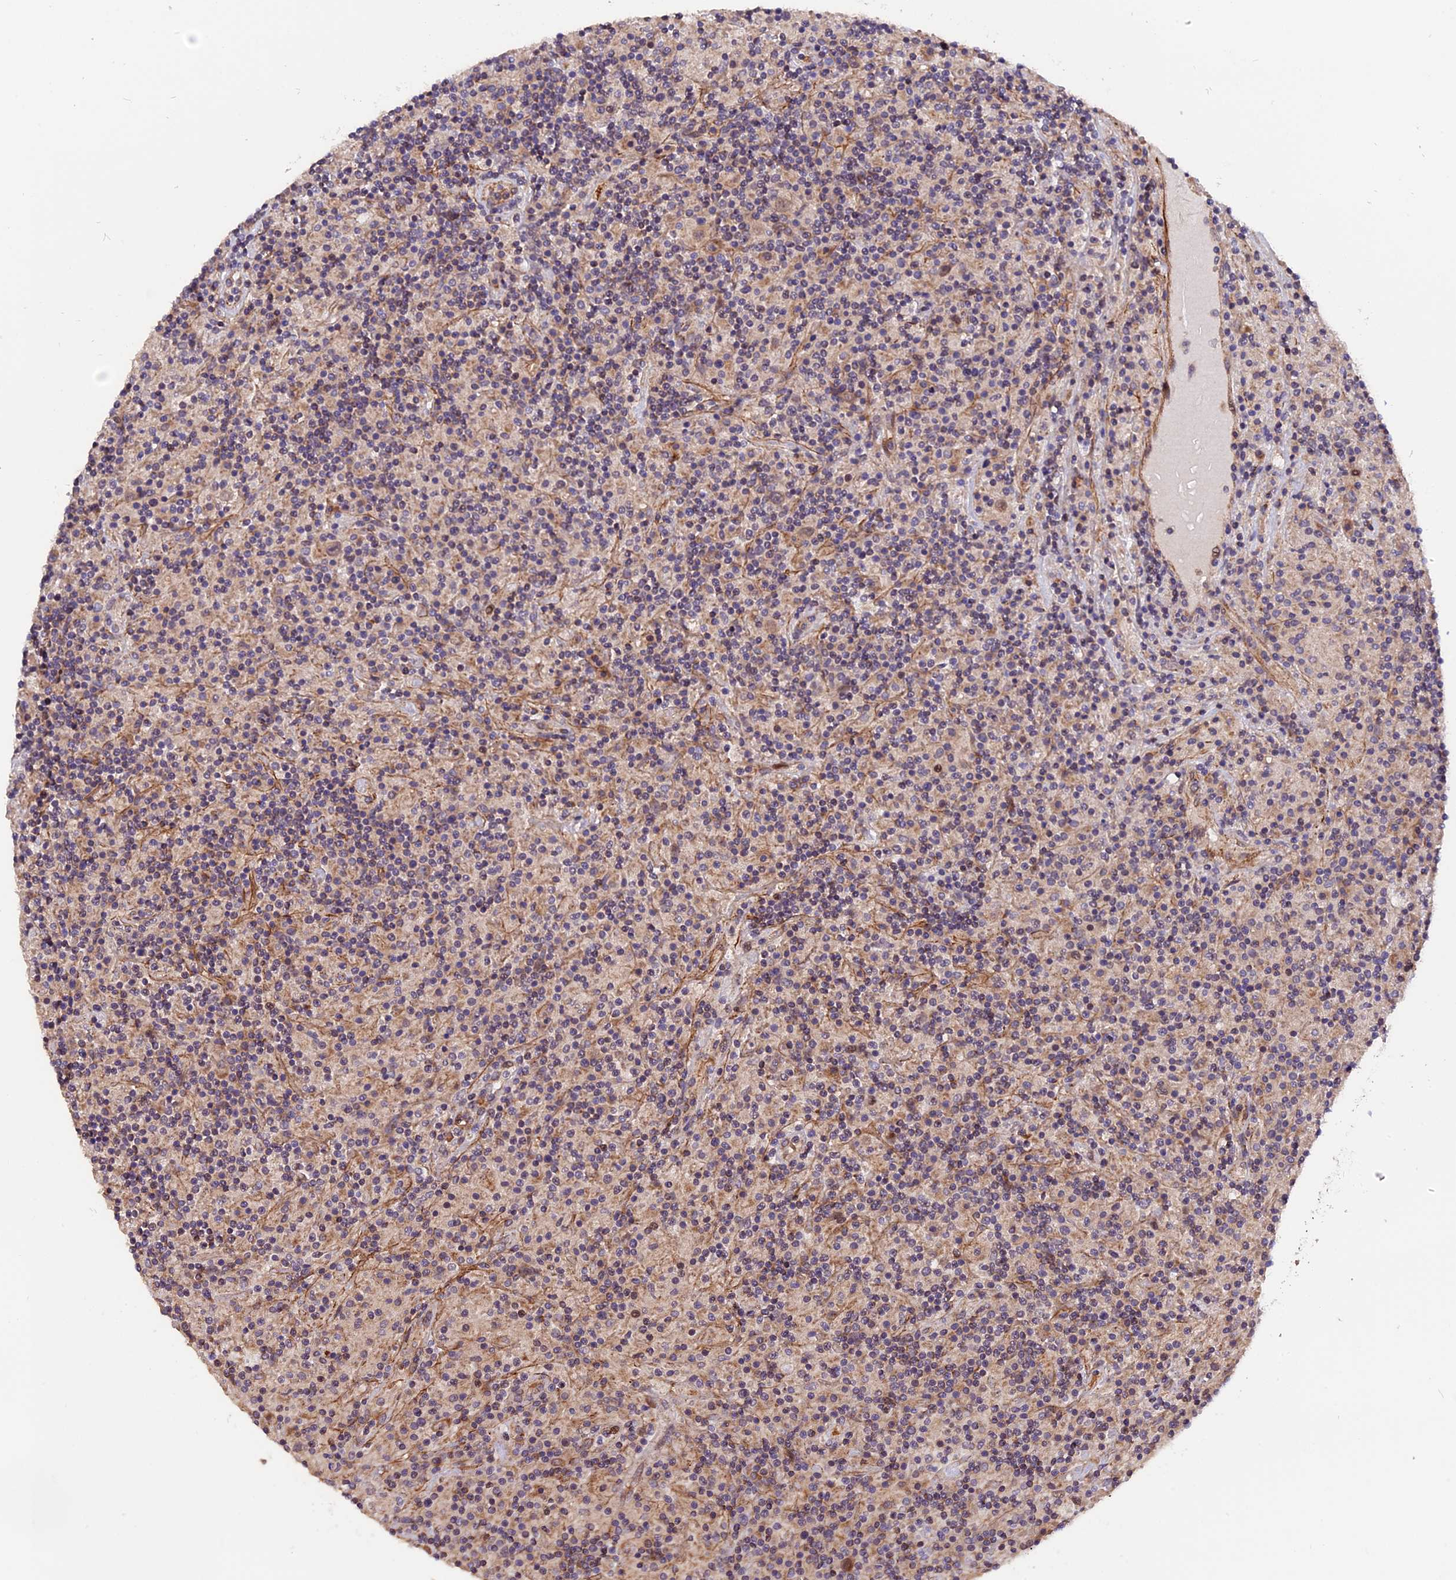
{"staining": {"intensity": "negative", "quantity": "none", "location": "none"}, "tissue": "lymphoma", "cell_type": "Tumor cells", "image_type": "cancer", "snomed": [{"axis": "morphology", "description": "Hodgkin's disease, NOS"}, {"axis": "topography", "description": "Lymph node"}], "caption": "High magnification brightfield microscopy of Hodgkin's disease stained with DAB (brown) and counterstained with hematoxylin (blue): tumor cells show no significant expression.", "gene": "TRMT1", "patient": {"sex": "male", "age": 70}}